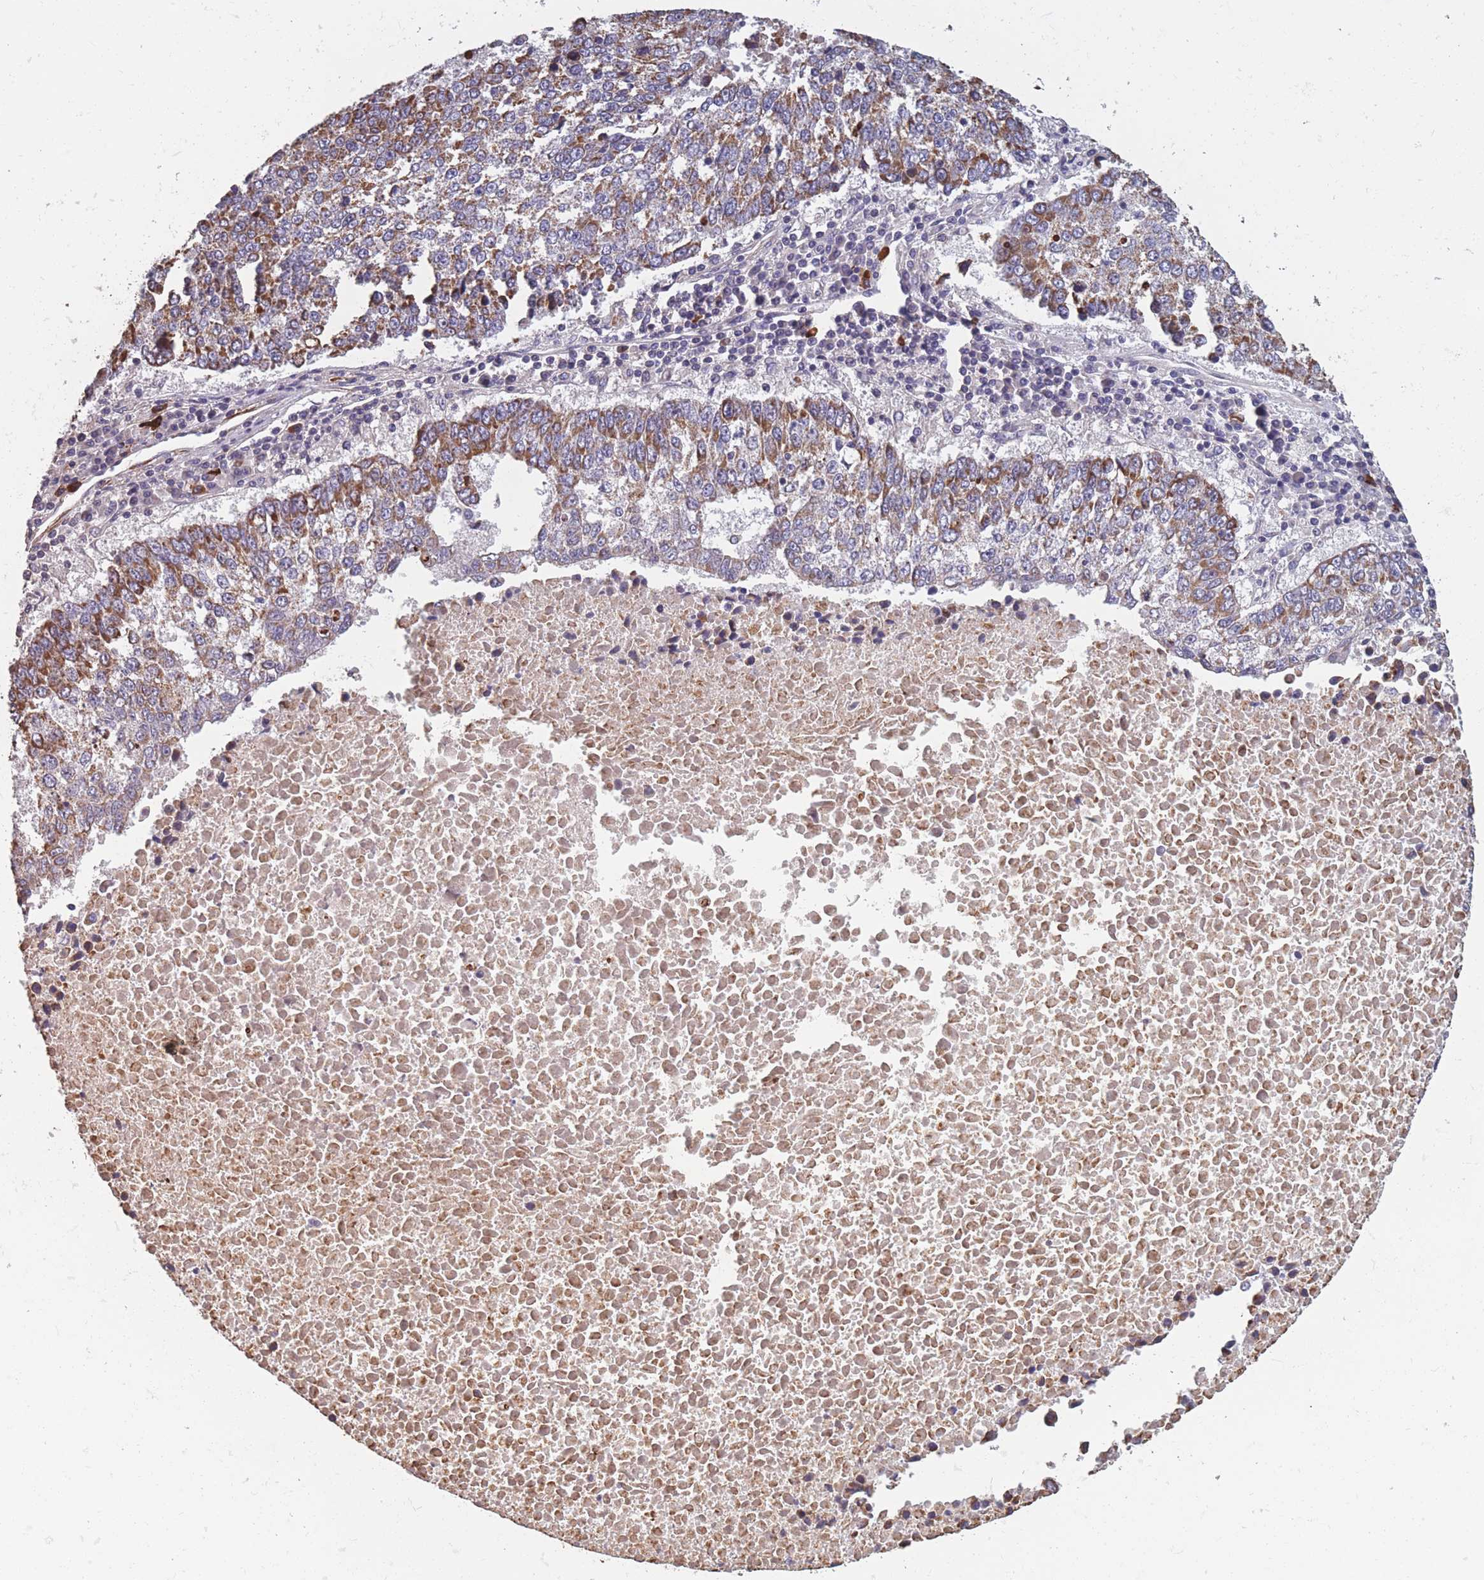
{"staining": {"intensity": "moderate", "quantity": ">75%", "location": "cytoplasmic/membranous"}, "tissue": "lung cancer", "cell_type": "Tumor cells", "image_type": "cancer", "snomed": [{"axis": "morphology", "description": "Squamous cell carcinoma, NOS"}, {"axis": "topography", "description": "Lung"}], "caption": "Protein staining of squamous cell carcinoma (lung) tissue demonstrates moderate cytoplasmic/membranous positivity in about >75% of tumor cells. (DAB IHC with brightfield microscopy, high magnification).", "gene": "TOMM40L", "patient": {"sex": "male", "age": 73}}